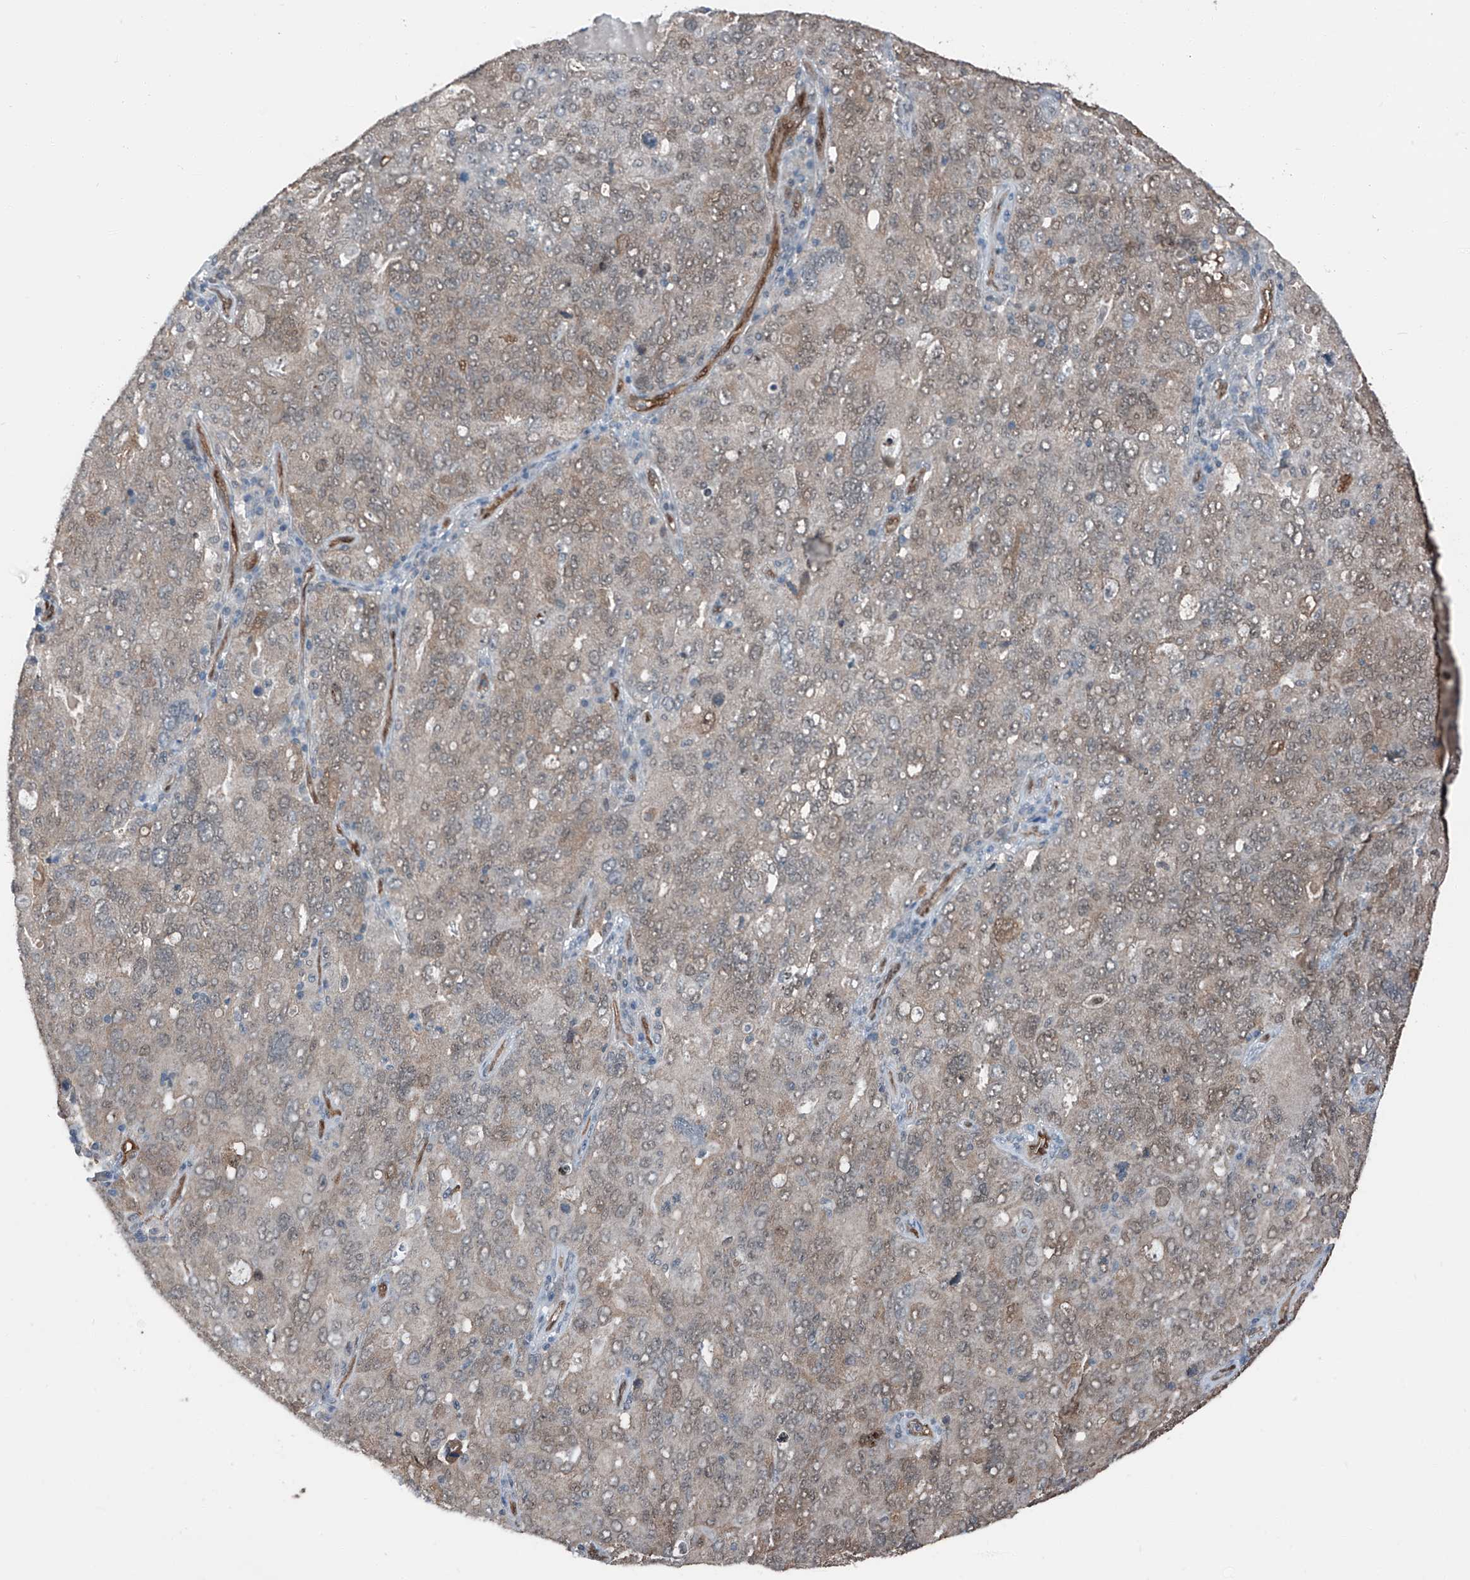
{"staining": {"intensity": "moderate", "quantity": "25%-75%", "location": "cytoplasmic/membranous,nuclear"}, "tissue": "ovarian cancer", "cell_type": "Tumor cells", "image_type": "cancer", "snomed": [{"axis": "morphology", "description": "Carcinoma, endometroid"}, {"axis": "topography", "description": "Ovary"}], "caption": "DAB (3,3'-diaminobenzidine) immunohistochemical staining of ovarian cancer displays moderate cytoplasmic/membranous and nuclear protein expression in approximately 25%-75% of tumor cells. (DAB (3,3'-diaminobenzidine) = brown stain, brightfield microscopy at high magnification).", "gene": "HSPA6", "patient": {"sex": "female", "age": 62}}